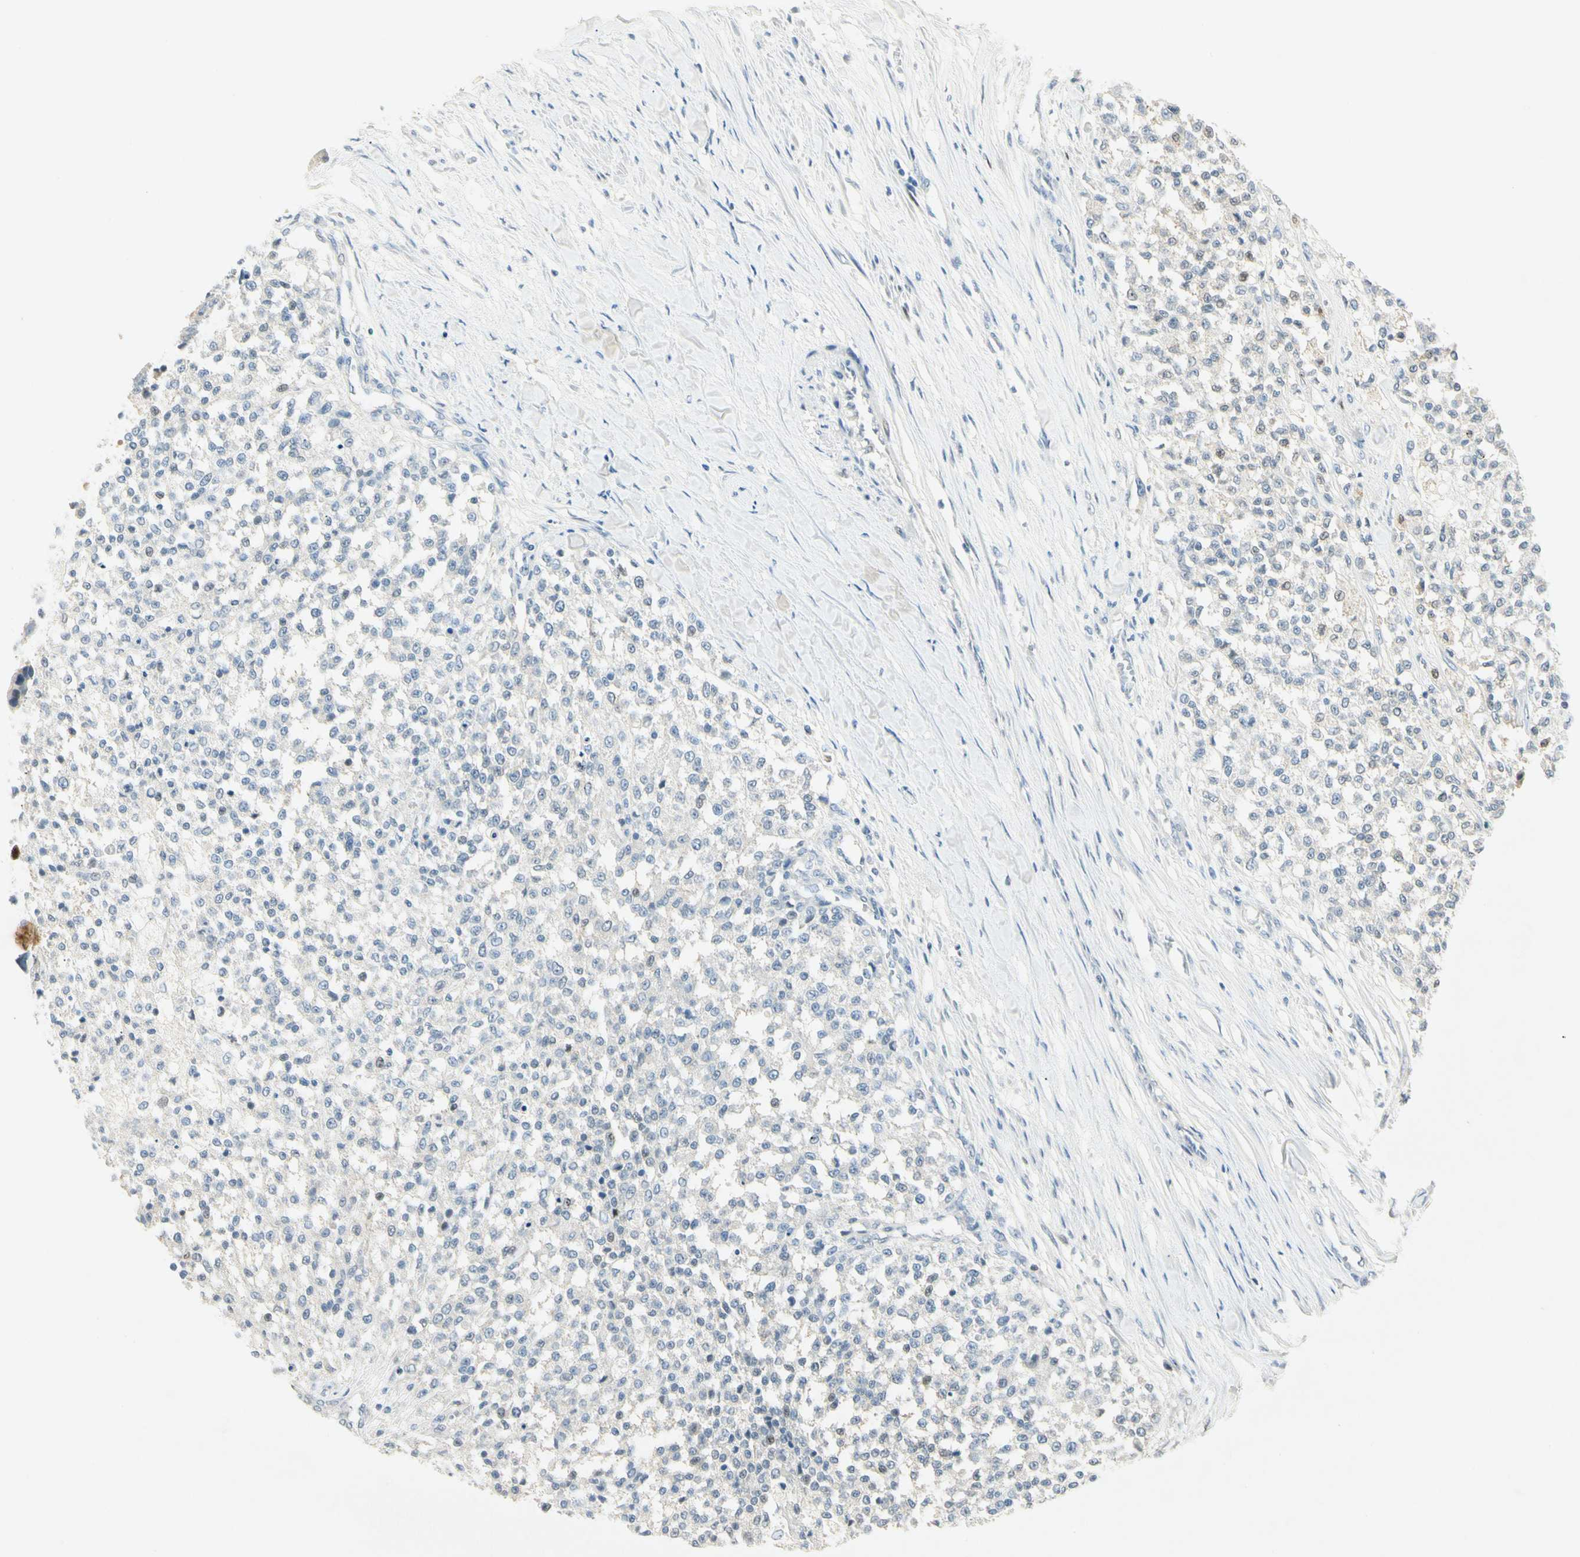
{"staining": {"intensity": "negative", "quantity": "none", "location": "none"}, "tissue": "testis cancer", "cell_type": "Tumor cells", "image_type": "cancer", "snomed": [{"axis": "morphology", "description": "Seminoma, NOS"}, {"axis": "topography", "description": "Testis"}], "caption": "This is an IHC photomicrograph of testis seminoma. There is no positivity in tumor cells.", "gene": "HSPA1B", "patient": {"sex": "male", "age": 59}}